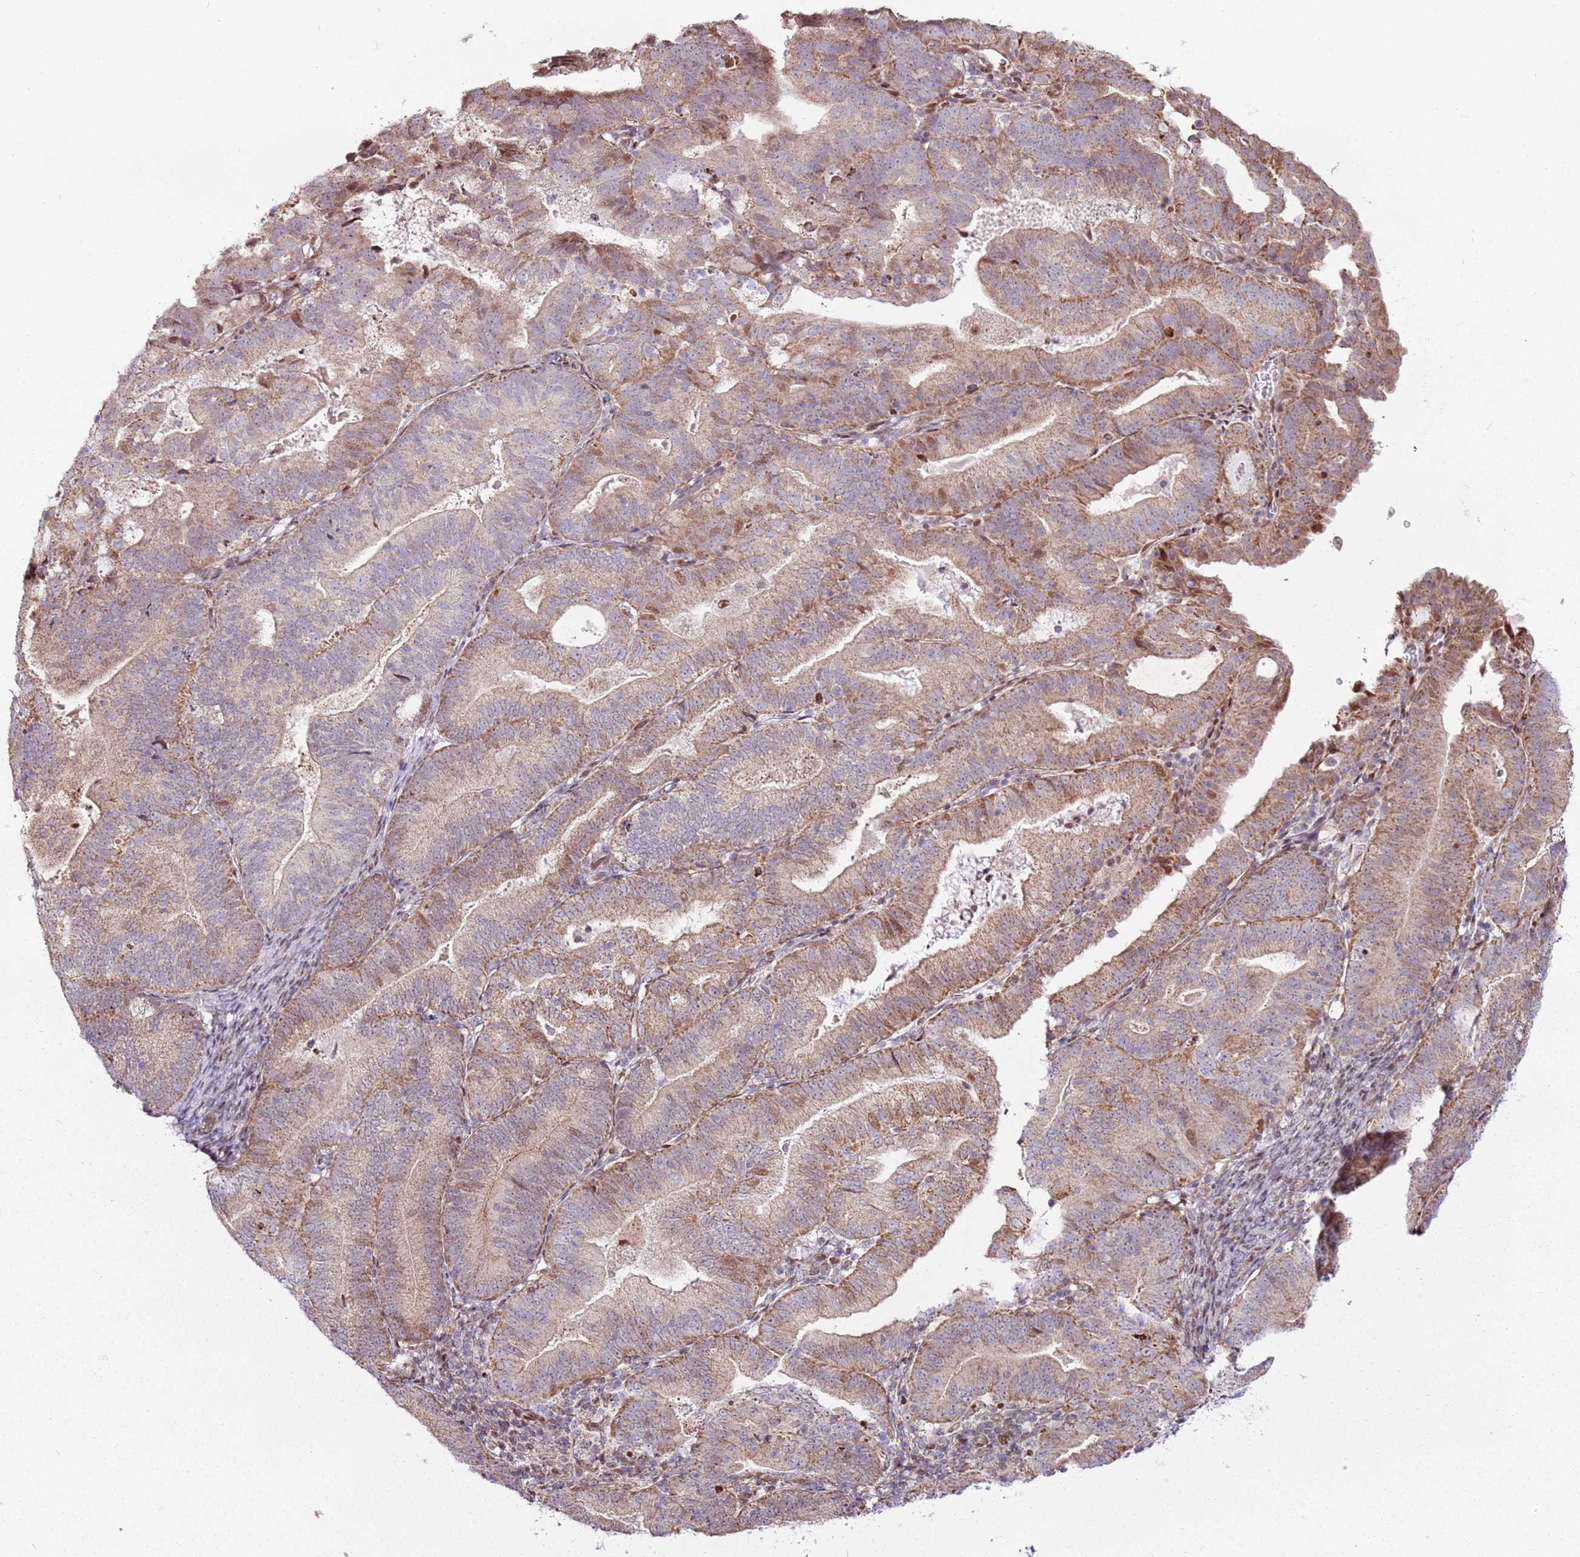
{"staining": {"intensity": "moderate", "quantity": "25%-75%", "location": "cytoplasmic/membranous"}, "tissue": "endometrial cancer", "cell_type": "Tumor cells", "image_type": "cancer", "snomed": [{"axis": "morphology", "description": "Adenocarcinoma, NOS"}, {"axis": "topography", "description": "Endometrium"}], "caption": "High-magnification brightfield microscopy of endometrial cancer (adenocarcinoma) stained with DAB (3,3'-diaminobenzidine) (brown) and counterstained with hematoxylin (blue). tumor cells exhibit moderate cytoplasmic/membranous staining is appreciated in about25%-75% of cells. Nuclei are stained in blue.", "gene": "PCTP", "patient": {"sex": "female", "age": 70}}